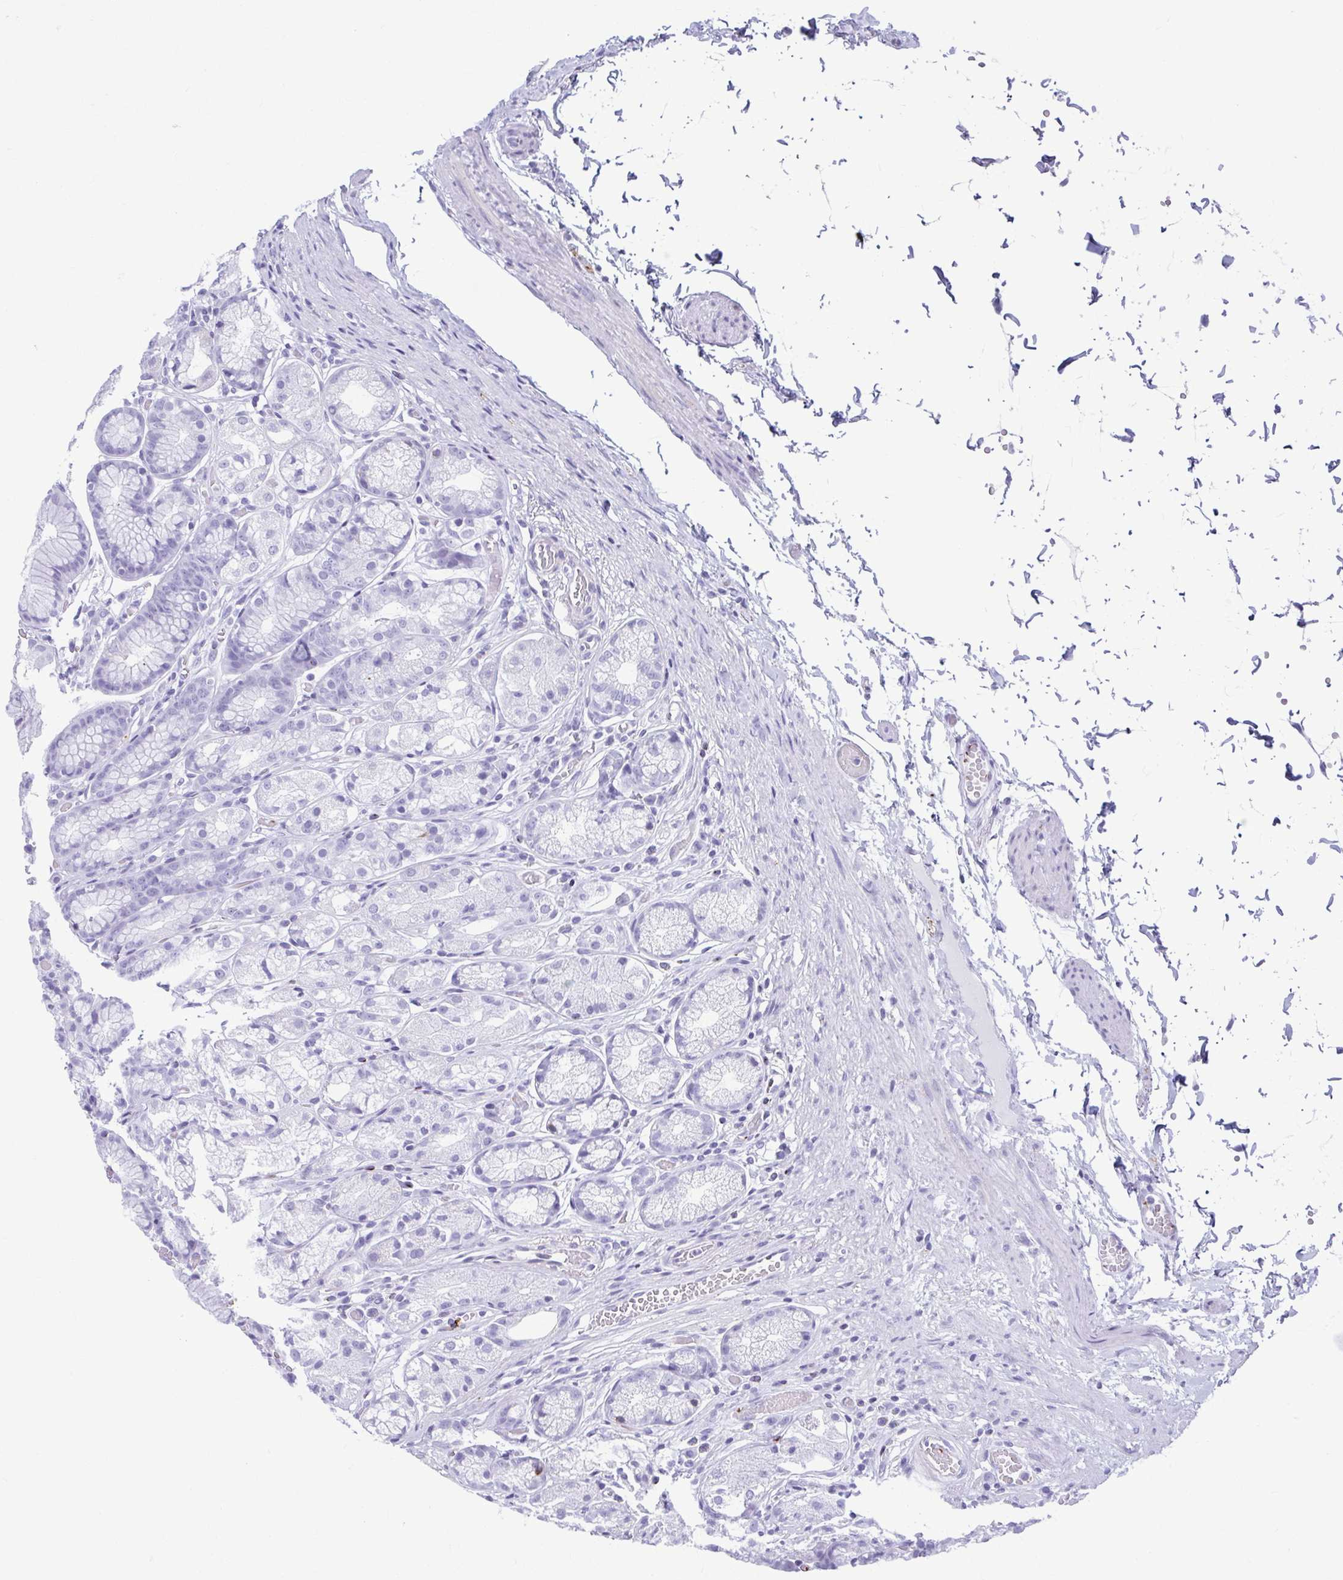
{"staining": {"intensity": "negative", "quantity": "none", "location": "none"}, "tissue": "stomach", "cell_type": "Glandular cells", "image_type": "normal", "snomed": [{"axis": "morphology", "description": "Normal tissue, NOS"}, {"axis": "topography", "description": "Stomach"}], "caption": "Stomach stained for a protein using immunohistochemistry demonstrates no staining glandular cells.", "gene": "TCEAL3", "patient": {"sex": "male", "age": 70}}